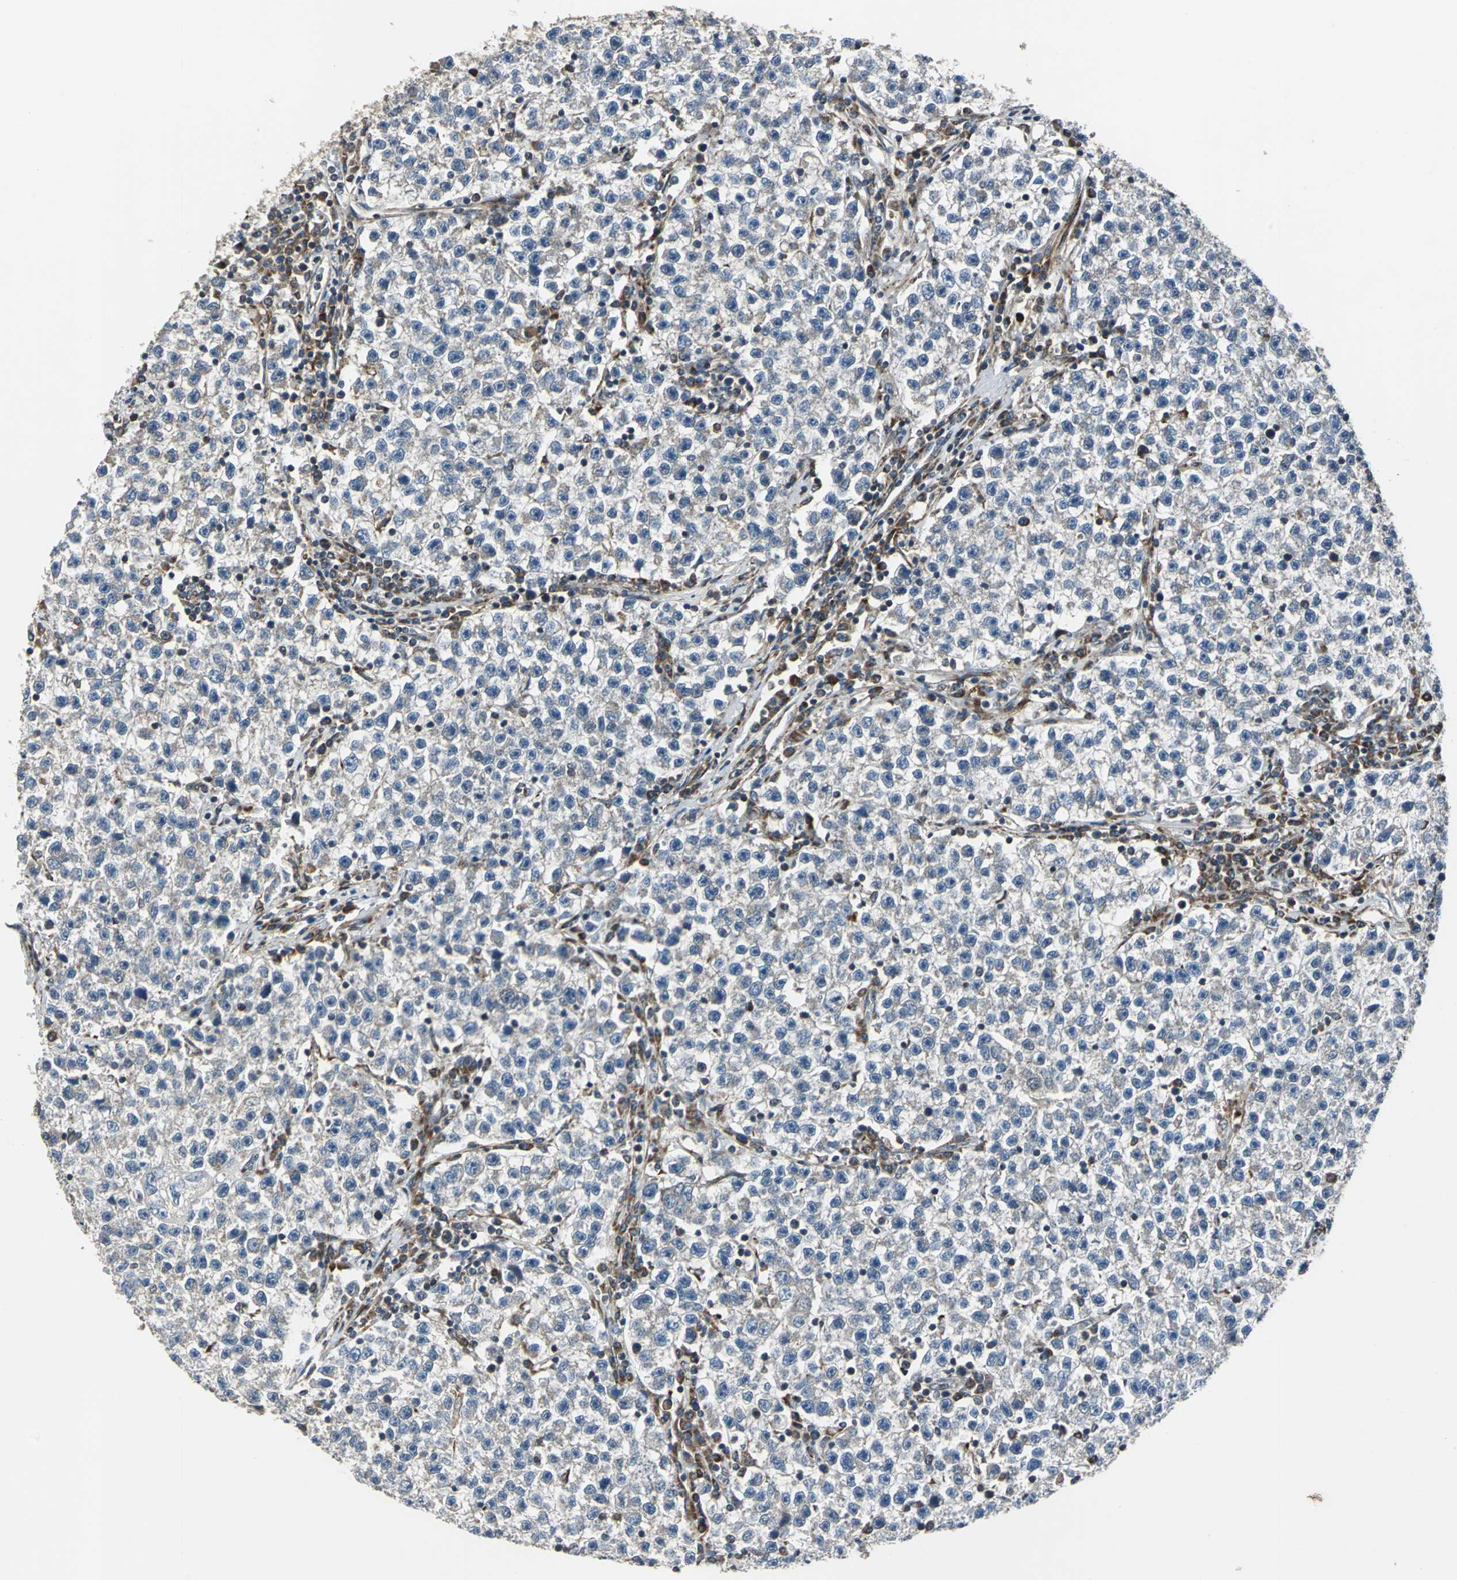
{"staining": {"intensity": "weak", "quantity": "<25%", "location": "cytoplasmic/membranous"}, "tissue": "testis cancer", "cell_type": "Tumor cells", "image_type": "cancer", "snomed": [{"axis": "morphology", "description": "Seminoma, NOS"}, {"axis": "topography", "description": "Testis"}], "caption": "Tumor cells show no significant protein staining in seminoma (testis). Brightfield microscopy of immunohistochemistry (IHC) stained with DAB (brown) and hematoxylin (blue), captured at high magnification.", "gene": "HTATIP2", "patient": {"sex": "male", "age": 22}}